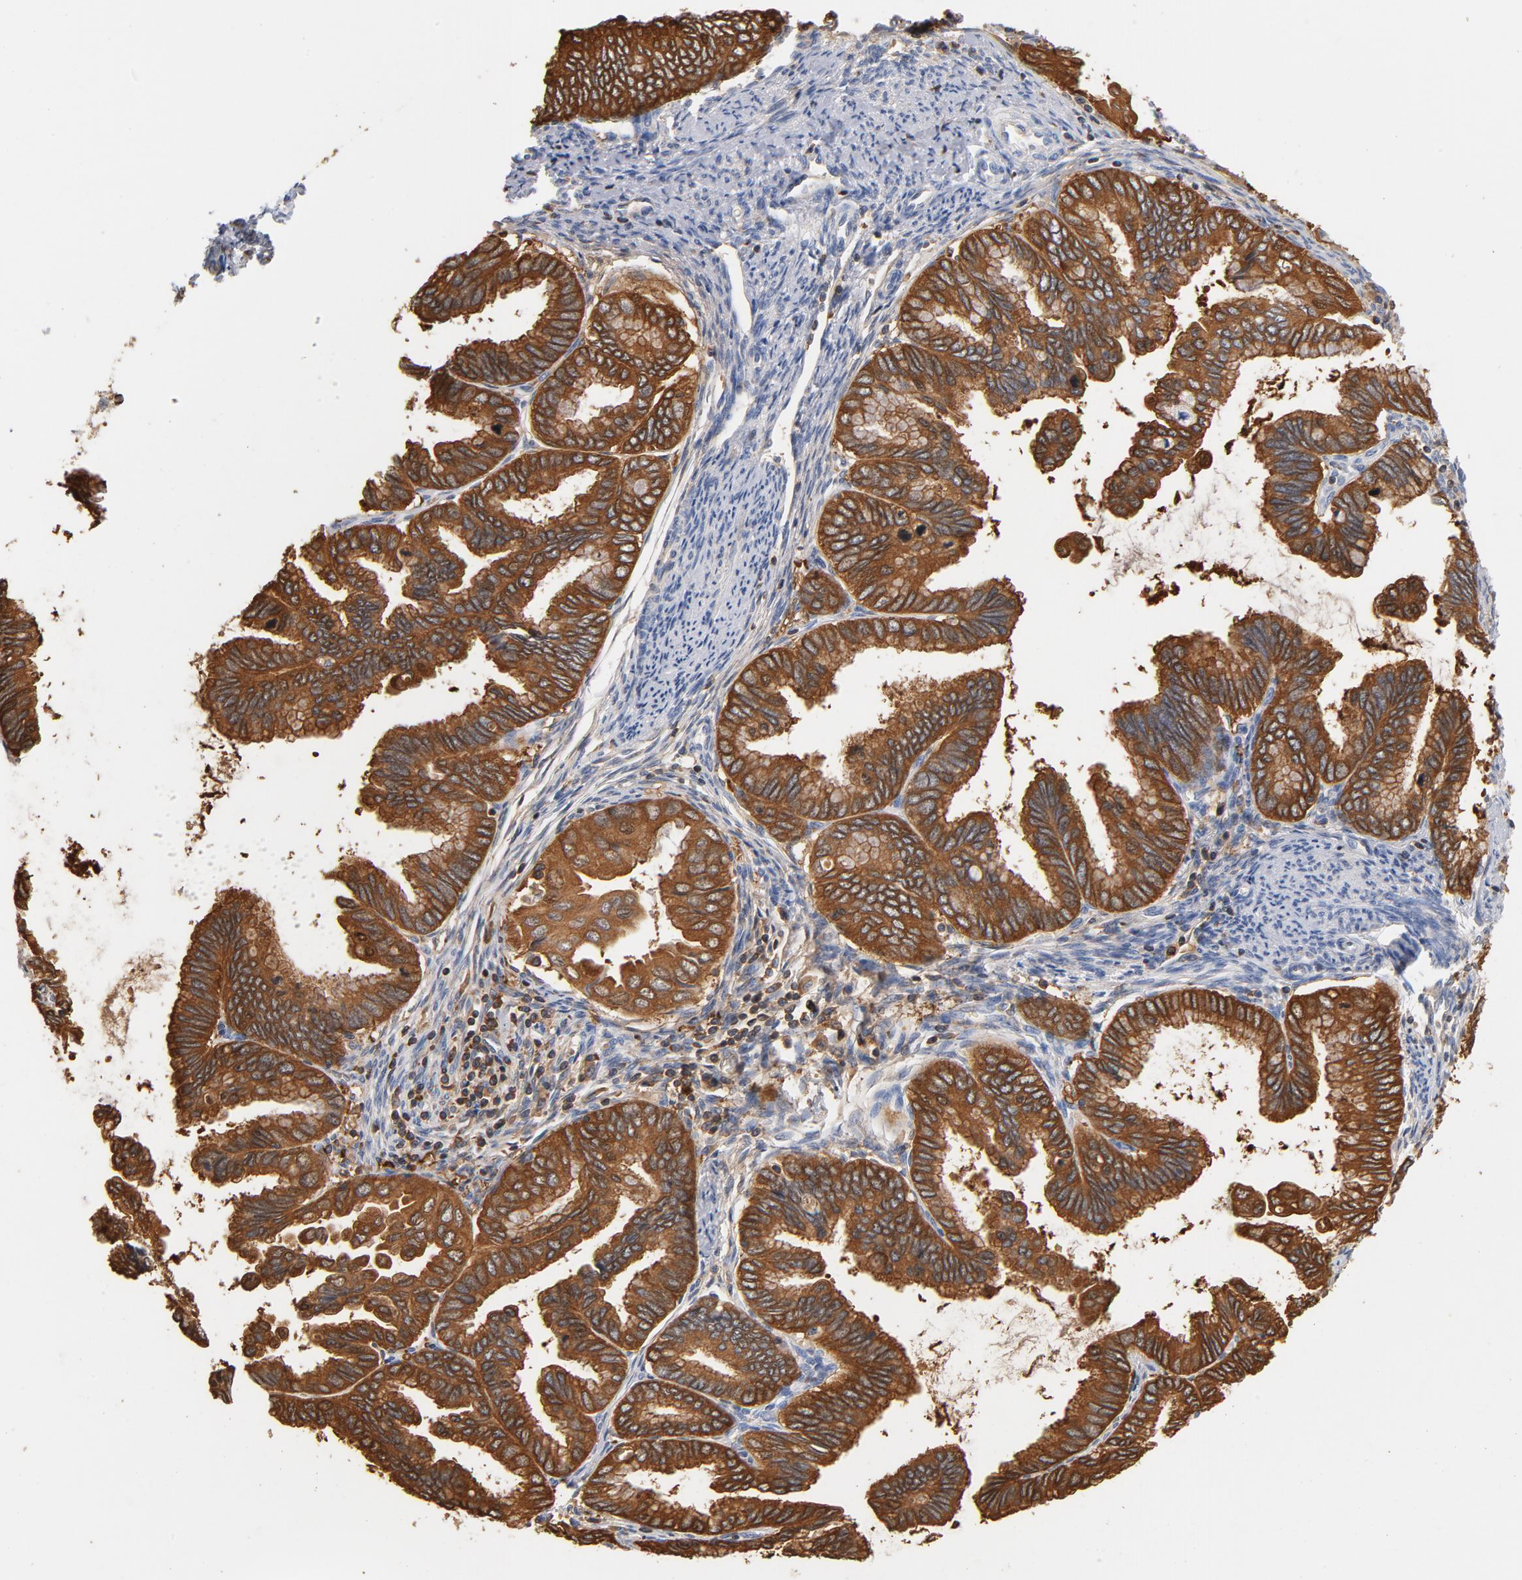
{"staining": {"intensity": "strong", "quantity": ">75%", "location": "cytoplasmic/membranous"}, "tissue": "cervical cancer", "cell_type": "Tumor cells", "image_type": "cancer", "snomed": [{"axis": "morphology", "description": "Adenocarcinoma, NOS"}, {"axis": "topography", "description": "Cervix"}], "caption": "Immunohistochemistry of adenocarcinoma (cervical) exhibits high levels of strong cytoplasmic/membranous staining in about >75% of tumor cells.", "gene": "EZR", "patient": {"sex": "female", "age": 49}}